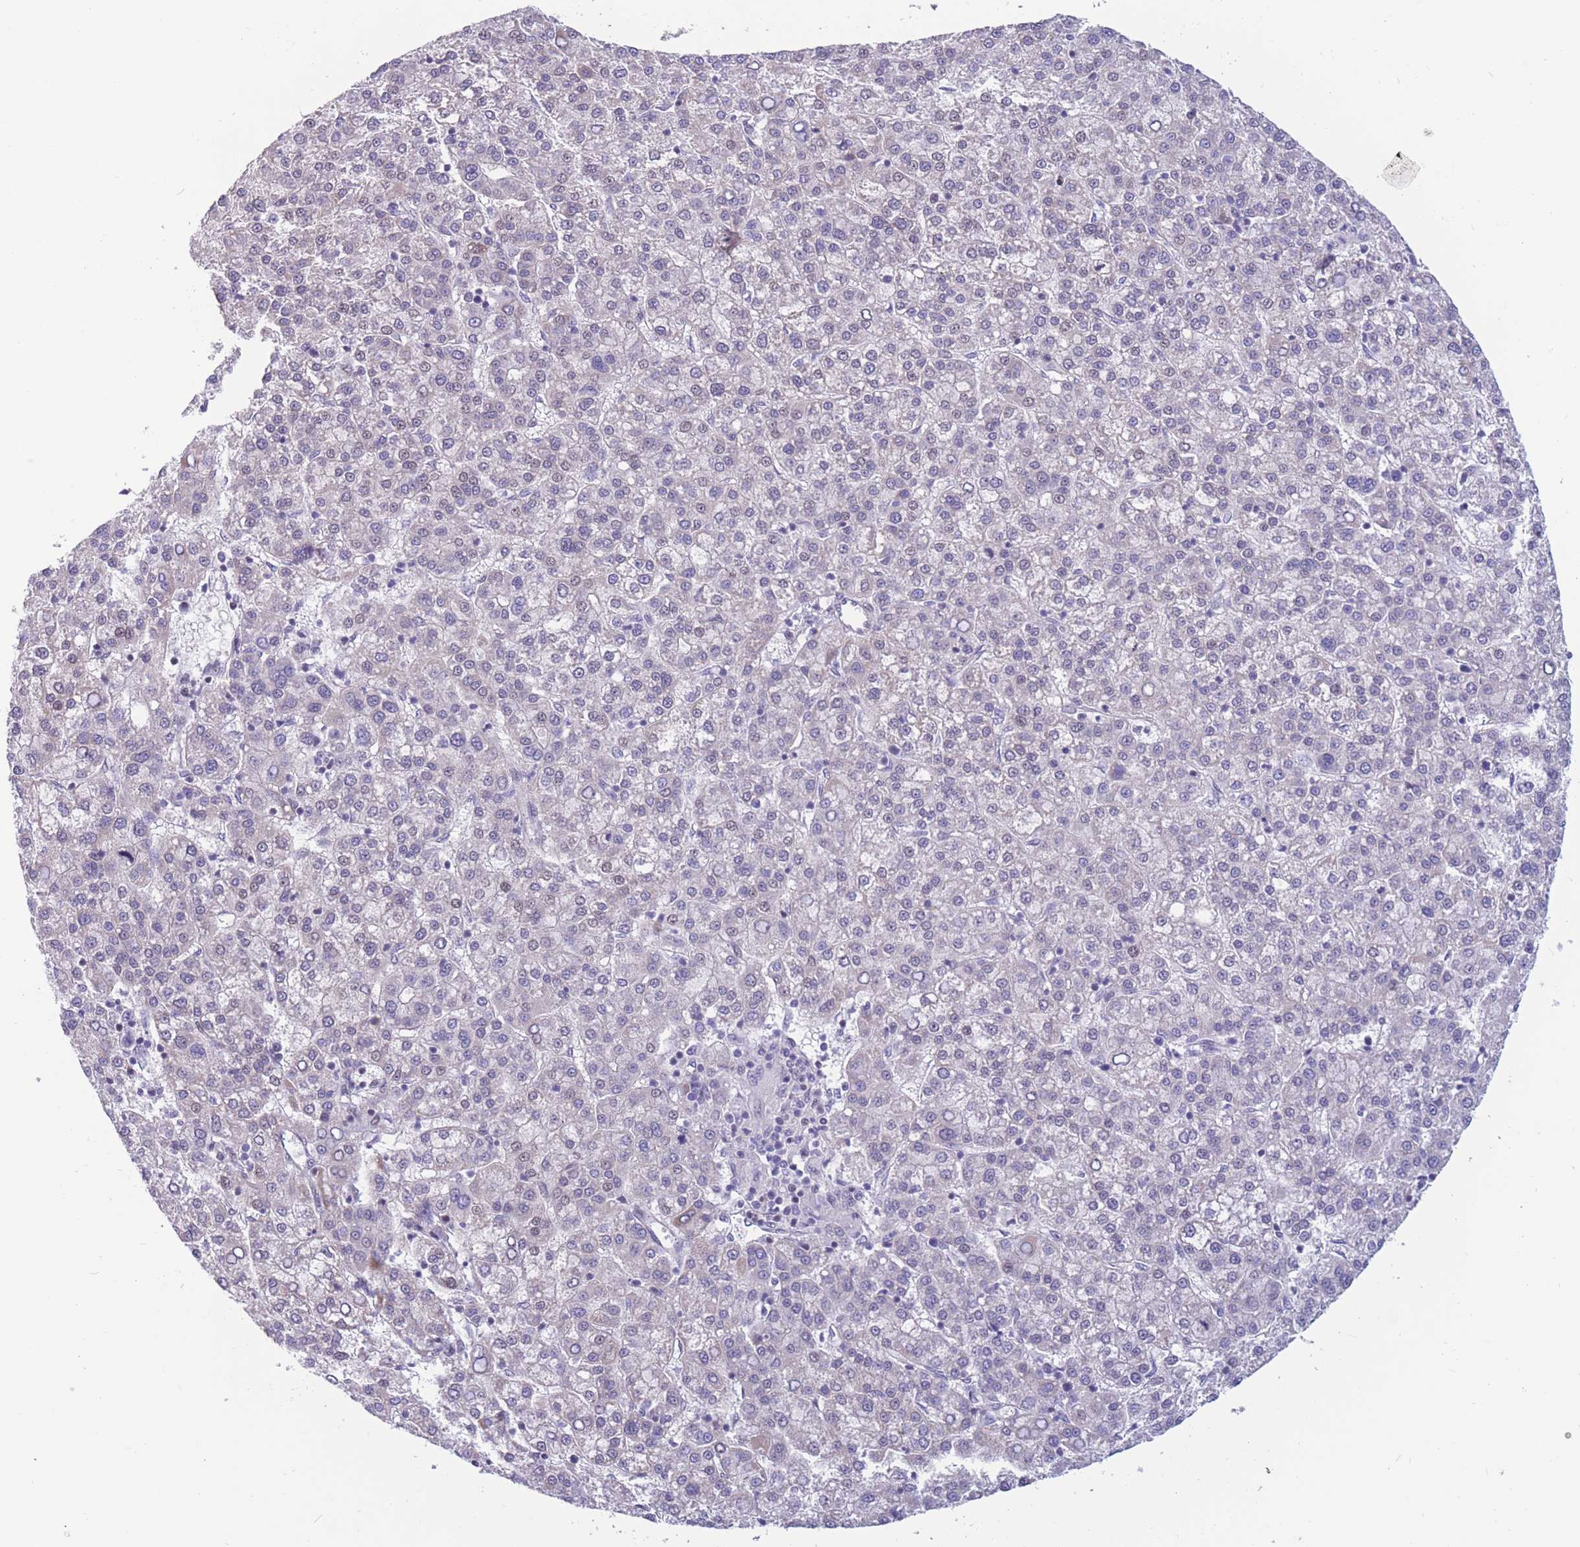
{"staining": {"intensity": "negative", "quantity": "none", "location": "none"}, "tissue": "liver cancer", "cell_type": "Tumor cells", "image_type": "cancer", "snomed": [{"axis": "morphology", "description": "Carcinoma, Hepatocellular, NOS"}, {"axis": "topography", "description": "Liver"}], "caption": "High magnification brightfield microscopy of hepatocellular carcinoma (liver) stained with DAB (3,3'-diaminobenzidine) (brown) and counterstained with hematoxylin (blue): tumor cells show no significant staining.", "gene": "BCL9L", "patient": {"sex": "female", "age": 58}}